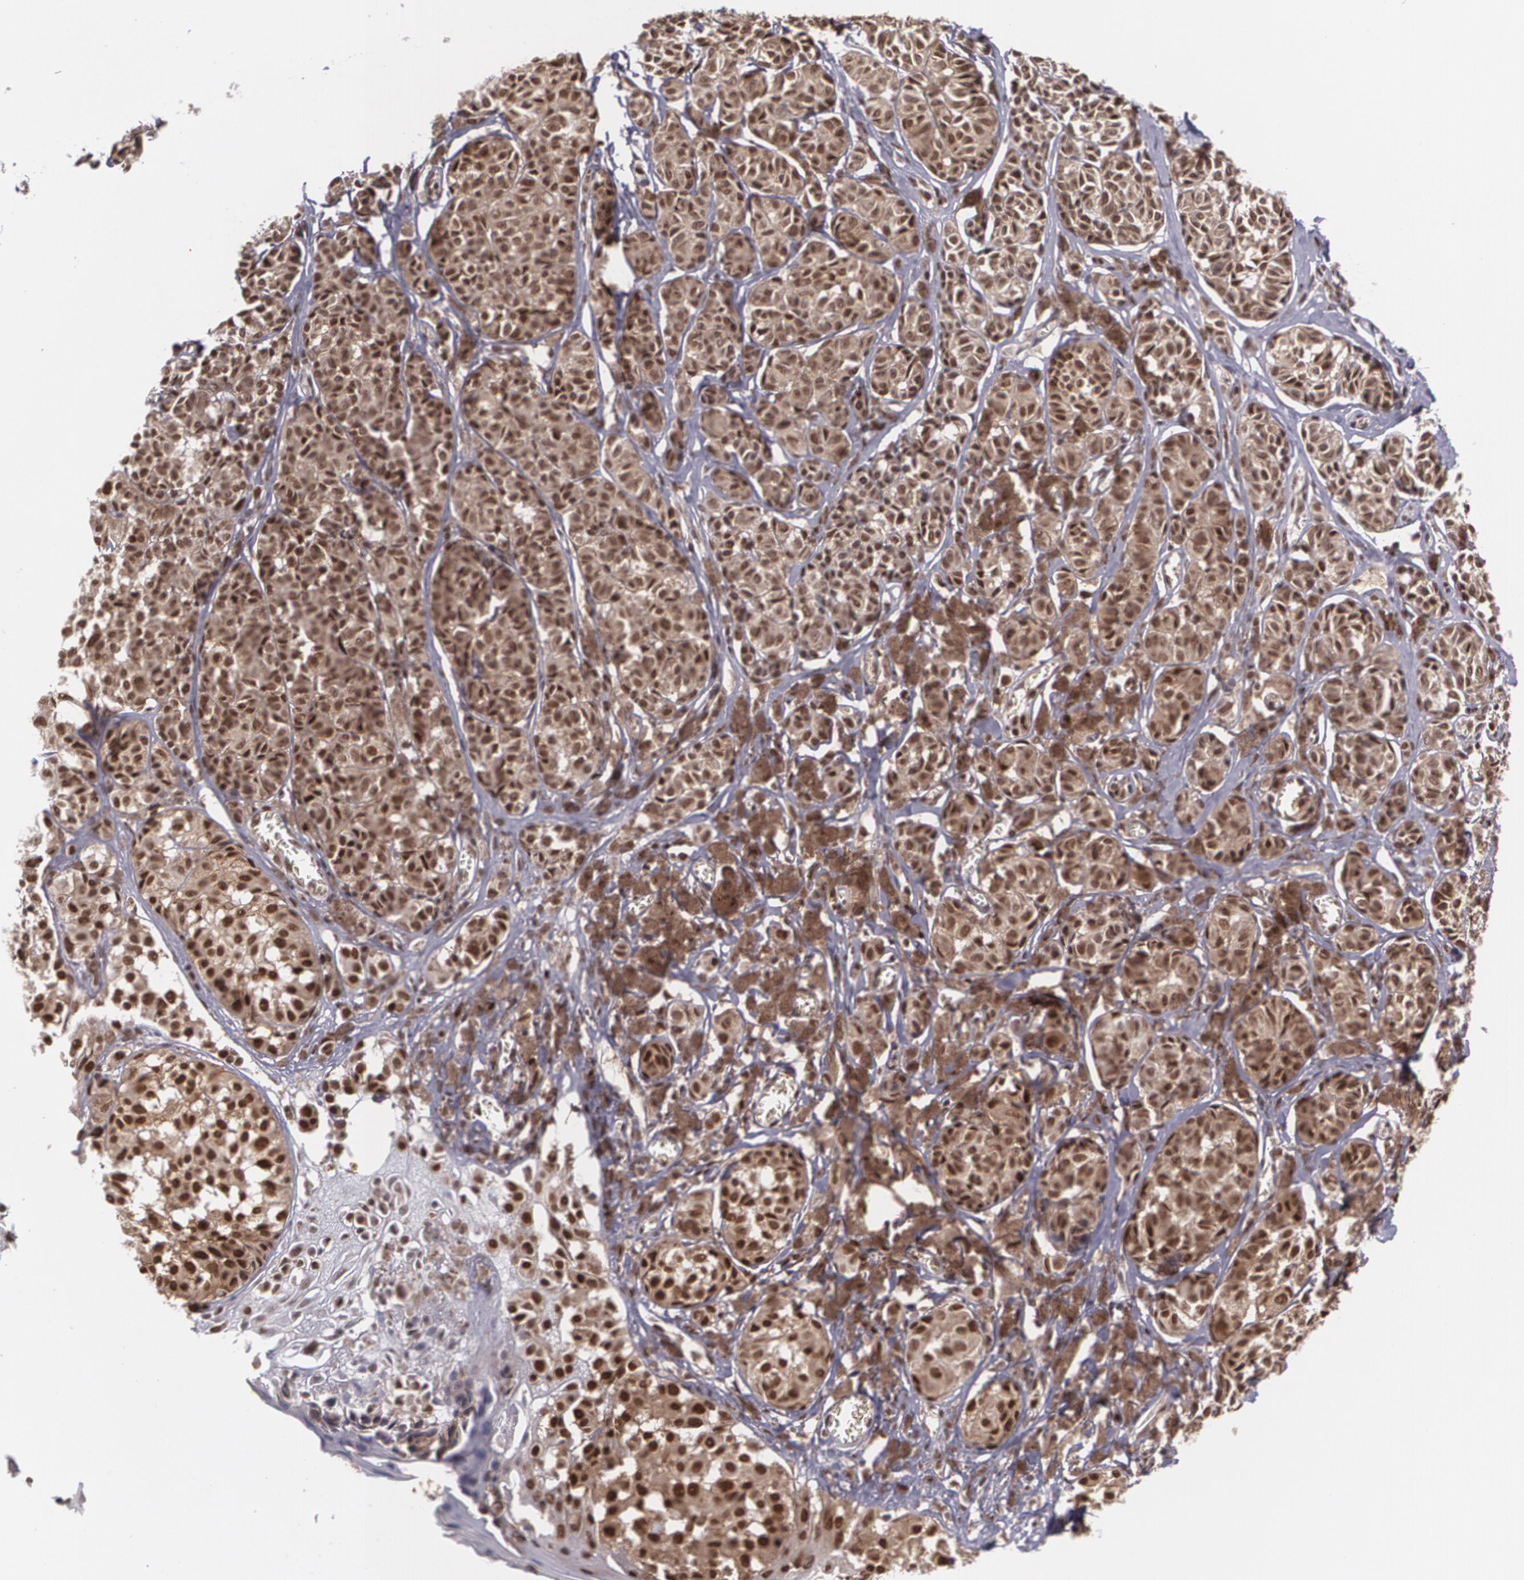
{"staining": {"intensity": "moderate", "quantity": ">75%", "location": "cytoplasmic/membranous,nuclear"}, "tissue": "melanoma", "cell_type": "Tumor cells", "image_type": "cancer", "snomed": [{"axis": "morphology", "description": "Malignant melanoma, NOS"}, {"axis": "topography", "description": "Skin"}], "caption": "An IHC micrograph of neoplastic tissue is shown. Protein staining in brown shows moderate cytoplasmic/membranous and nuclear positivity in malignant melanoma within tumor cells.", "gene": "CUL2", "patient": {"sex": "male", "age": 76}}